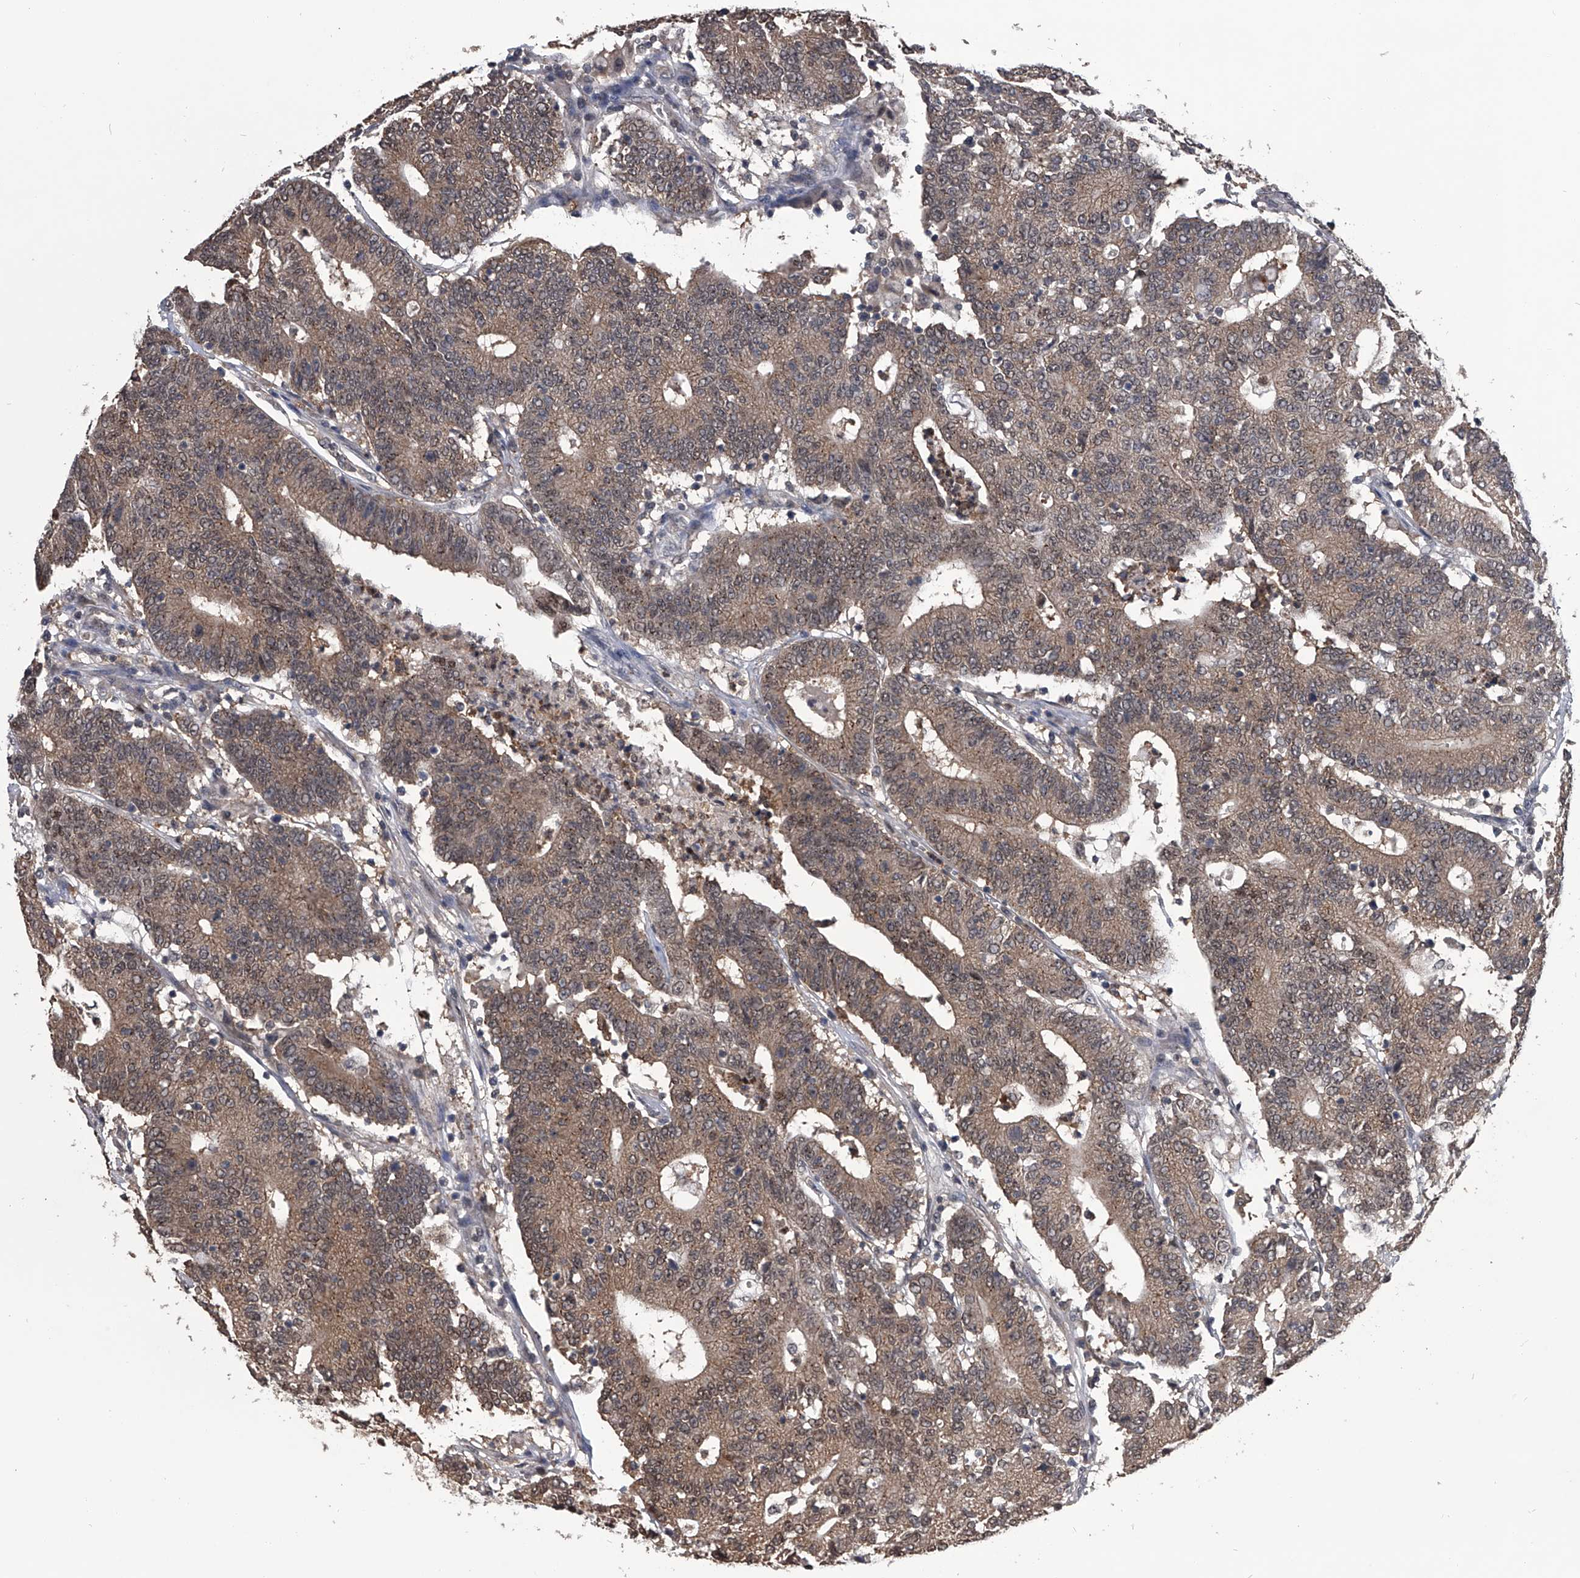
{"staining": {"intensity": "moderate", "quantity": ">75%", "location": "cytoplasmic/membranous,nuclear"}, "tissue": "colorectal cancer", "cell_type": "Tumor cells", "image_type": "cancer", "snomed": [{"axis": "morphology", "description": "Normal tissue, NOS"}, {"axis": "morphology", "description": "Adenocarcinoma, NOS"}, {"axis": "topography", "description": "Colon"}], "caption": "About >75% of tumor cells in colorectal cancer display moderate cytoplasmic/membranous and nuclear protein expression as visualized by brown immunohistochemical staining.", "gene": "TSNAX", "patient": {"sex": "female", "age": 75}}